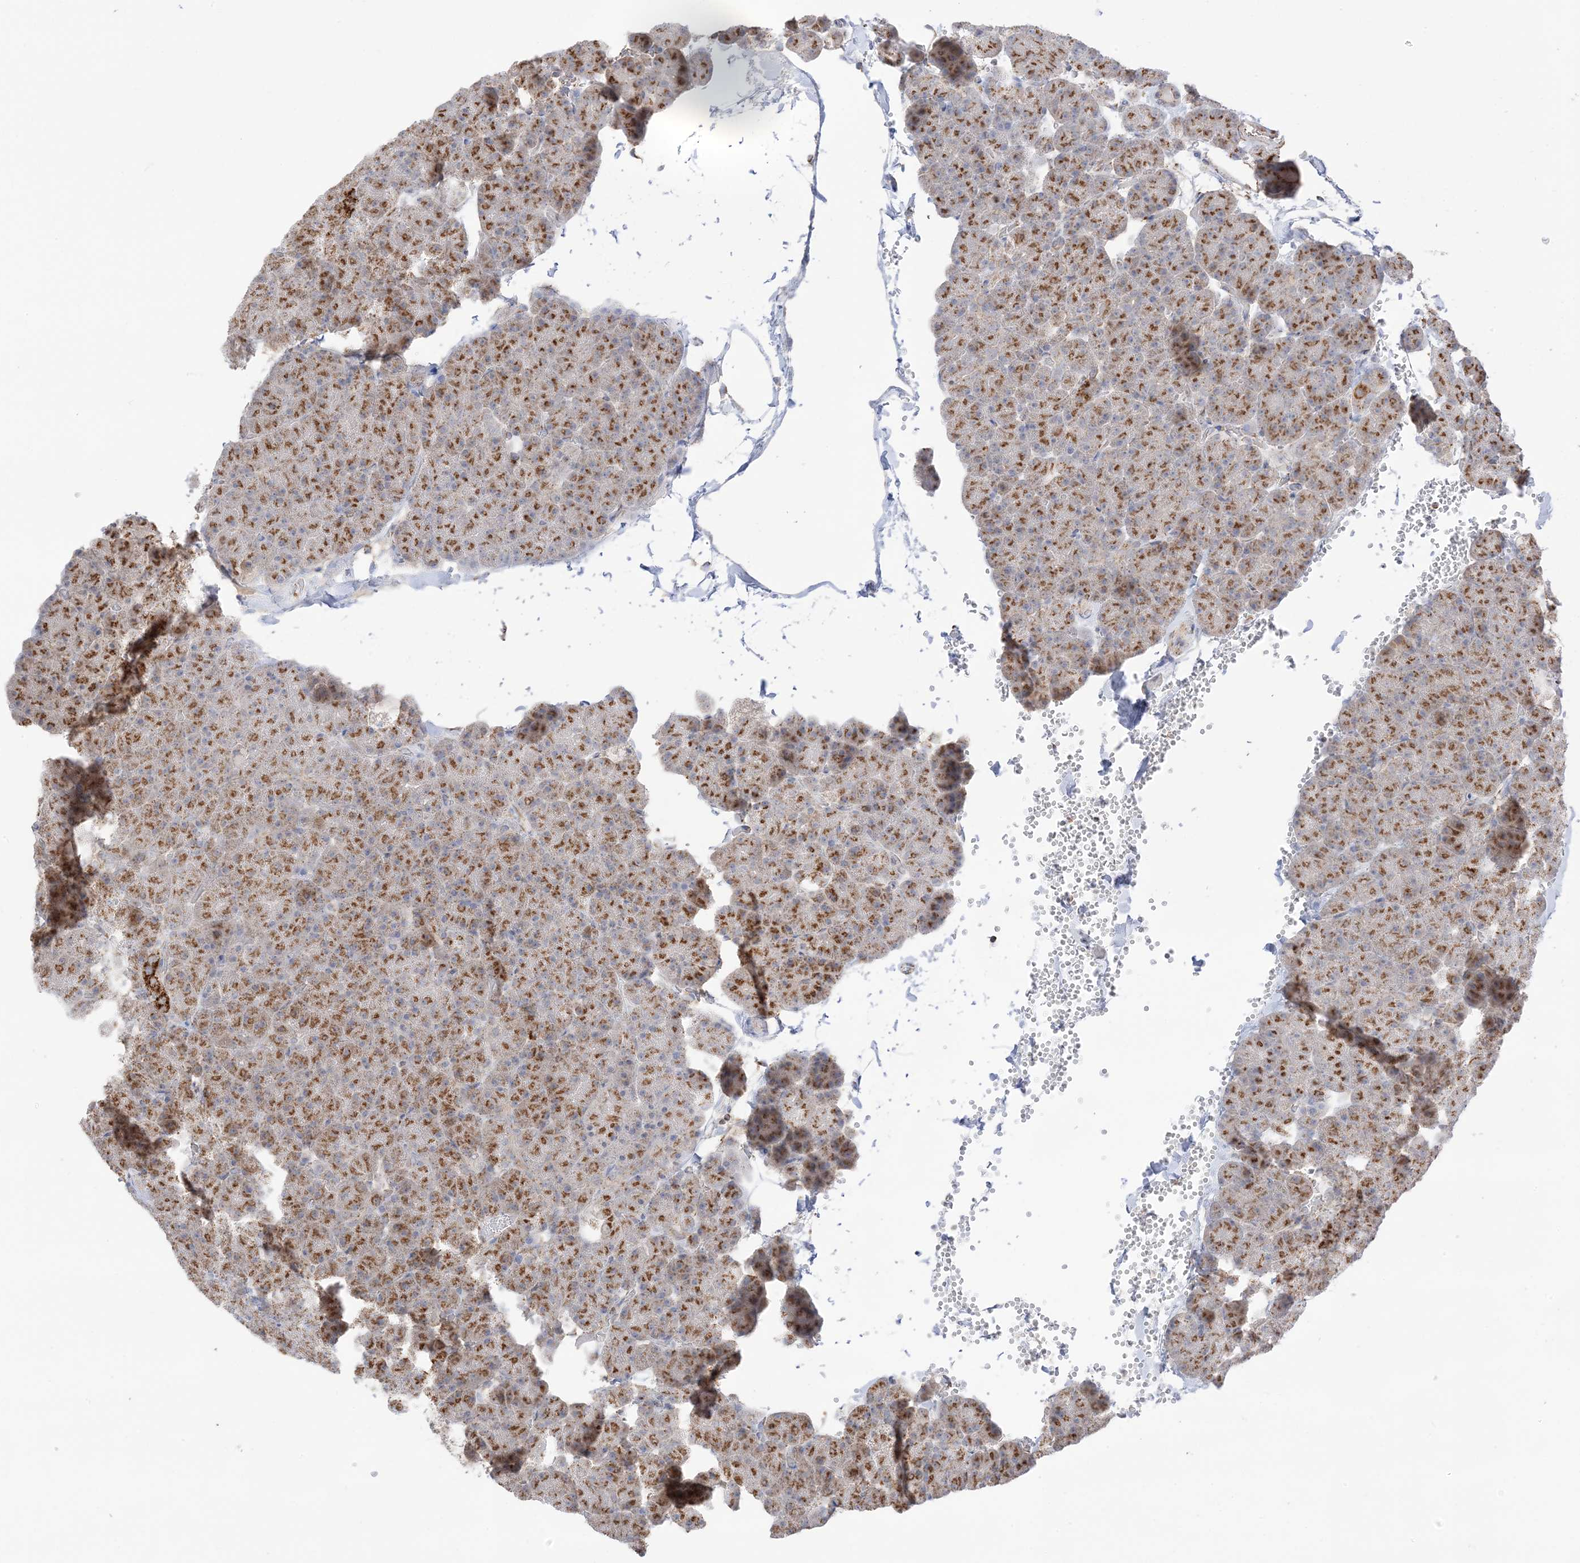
{"staining": {"intensity": "moderate", "quantity": ">75%", "location": "cytoplasmic/membranous"}, "tissue": "pancreas", "cell_type": "Exocrine glandular cells", "image_type": "normal", "snomed": [{"axis": "morphology", "description": "Normal tissue, NOS"}, {"axis": "morphology", "description": "Carcinoid, malignant, NOS"}, {"axis": "topography", "description": "Pancreas"}], "caption": "The image shows staining of normal pancreas, revealing moderate cytoplasmic/membranous protein staining (brown color) within exocrine glandular cells.", "gene": "SLC25A12", "patient": {"sex": "female", "age": 35}}